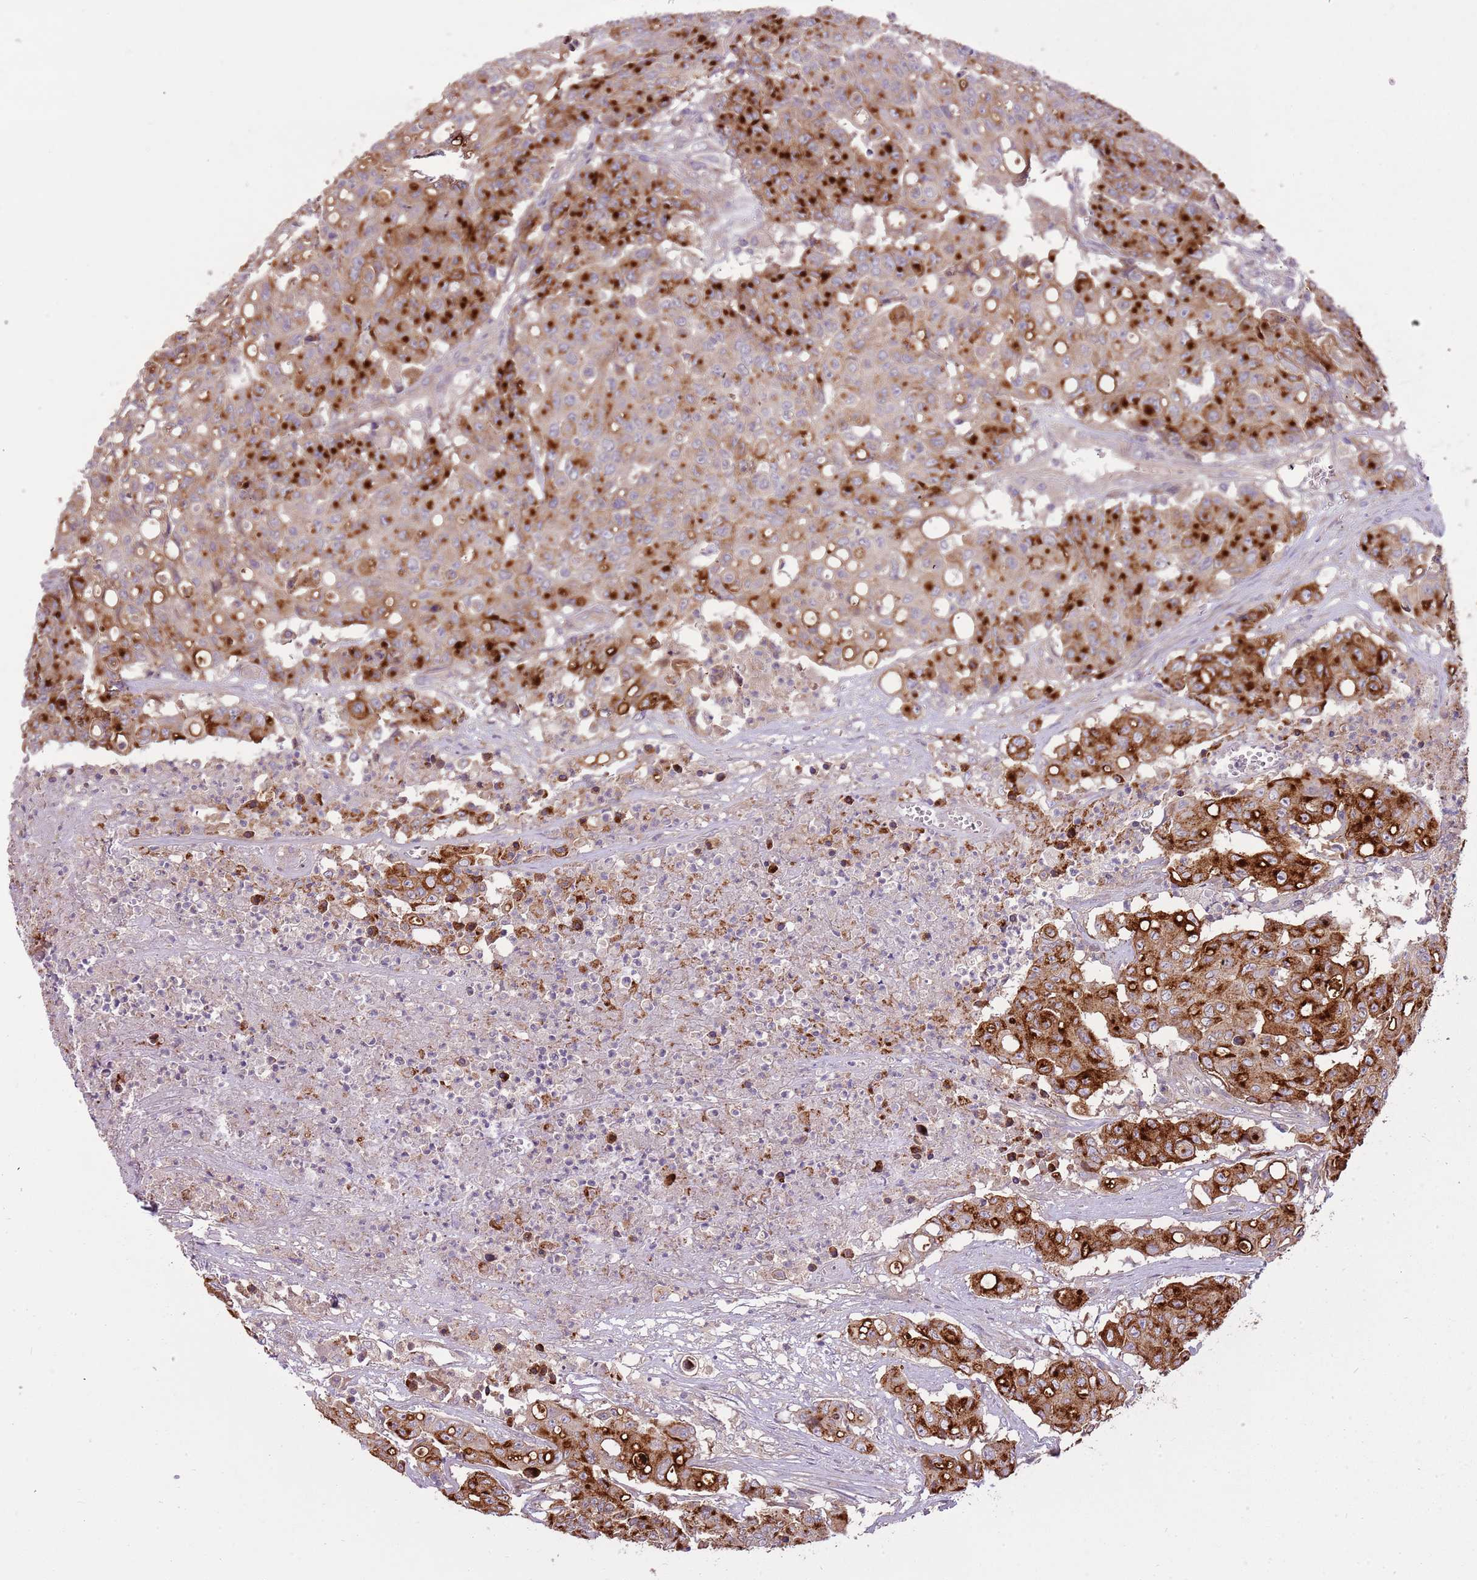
{"staining": {"intensity": "strong", "quantity": ">75%", "location": "cytoplasmic/membranous"}, "tissue": "colorectal cancer", "cell_type": "Tumor cells", "image_type": "cancer", "snomed": [{"axis": "morphology", "description": "Adenocarcinoma, NOS"}, {"axis": "topography", "description": "Colon"}], "caption": "Strong cytoplasmic/membranous staining is seen in approximately >75% of tumor cells in adenocarcinoma (colorectal).", "gene": "RNF128", "patient": {"sex": "male", "age": 51}}